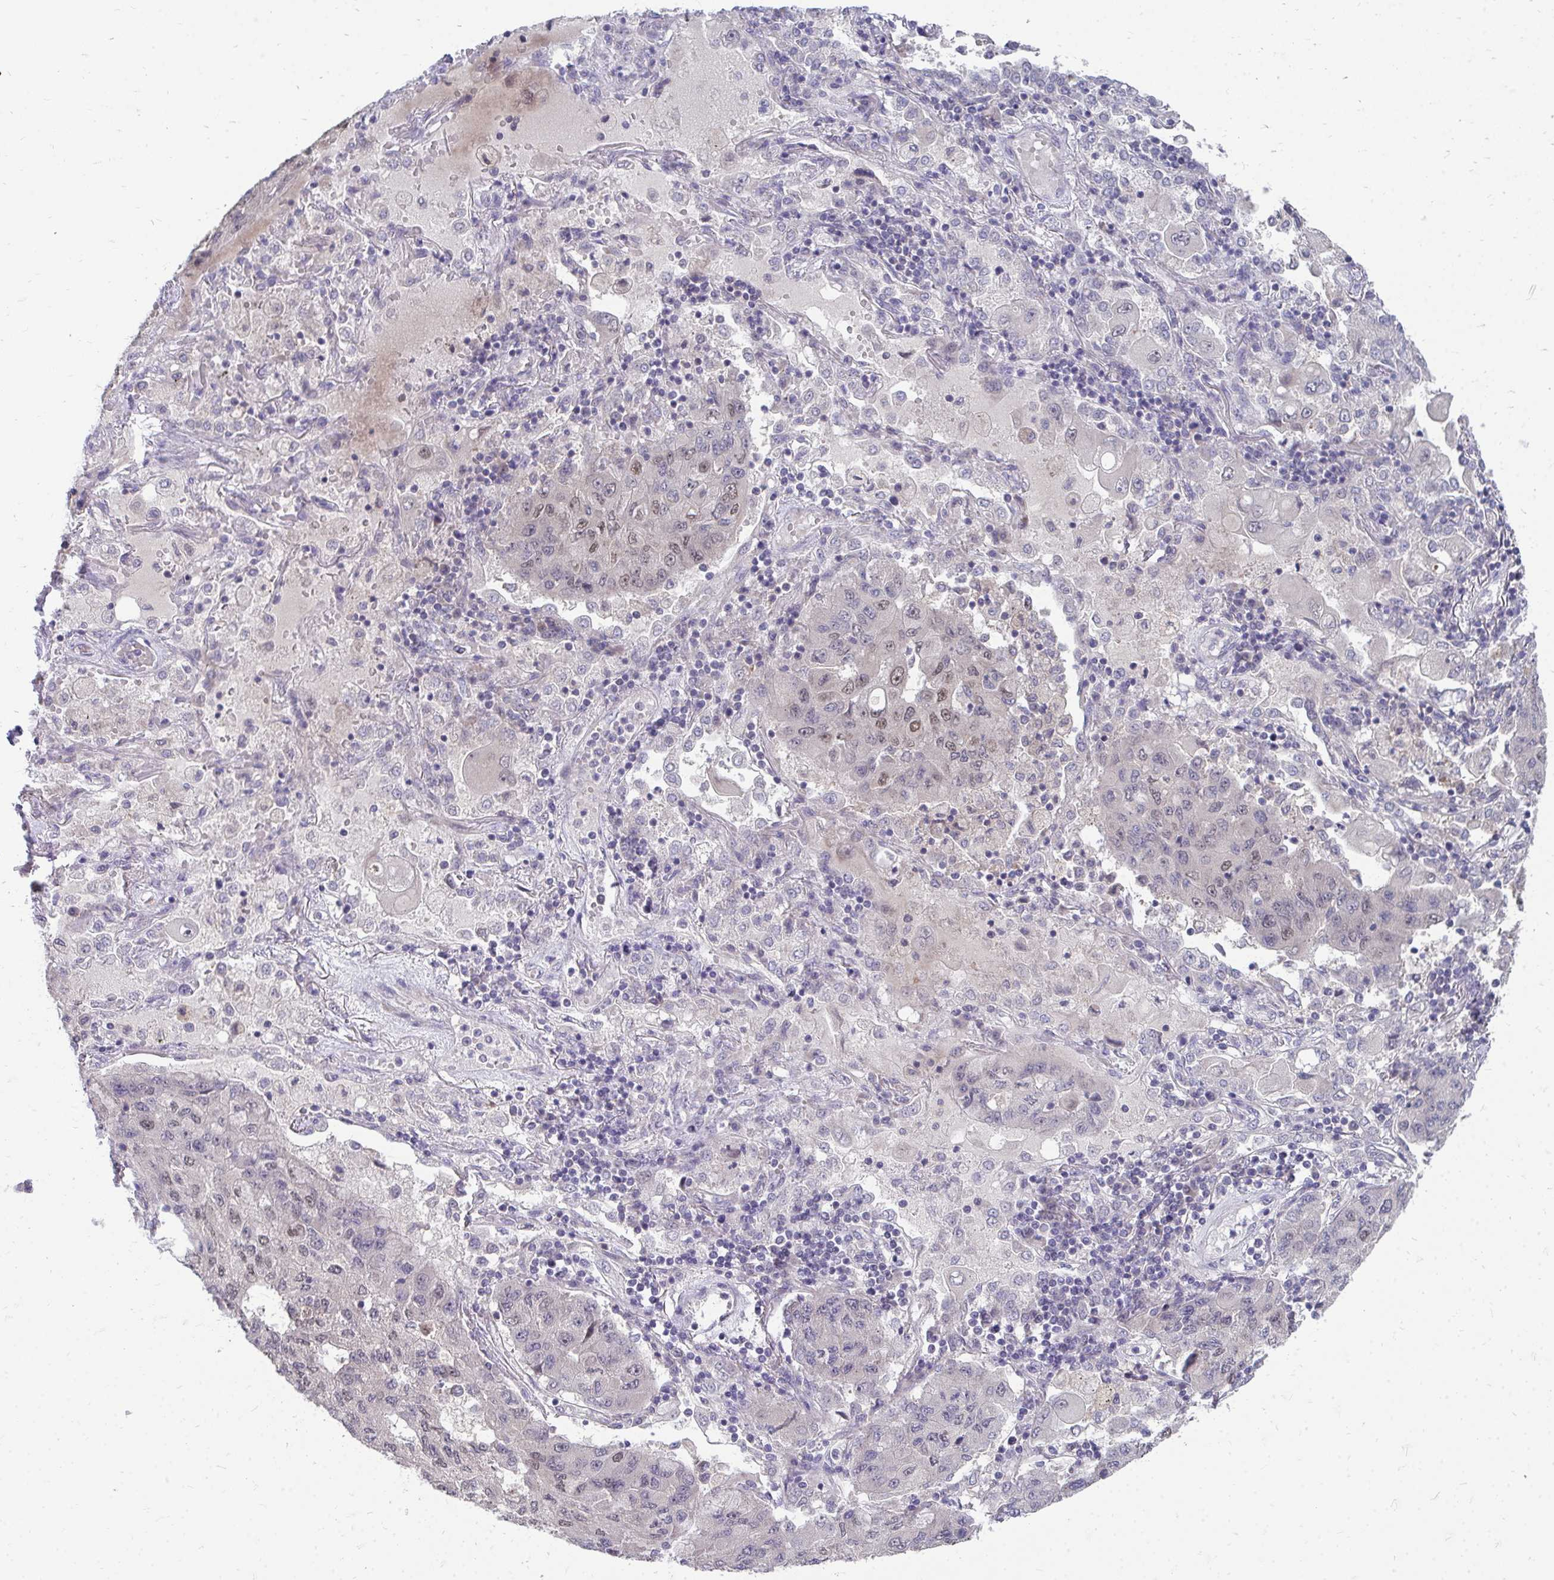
{"staining": {"intensity": "weak", "quantity": "<25%", "location": "nuclear"}, "tissue": "lung cancer", "cell_type": "Tumor cells", "image_type": "cancer", "snomed": [{"axis": "morphology", "description": "Squamous cell carcinoma, NOS"}, {"axis": "topography", "description": "Lung"}], "caption": "This image is of lung squamous cell carcinoma stained with immunohistochemistry to label a protein in brown with the nuclei are counter-stained blue. There is no staining in tumor cells.", "gene": "MROH8", "patient": {"sex": "male", "age": 74}}